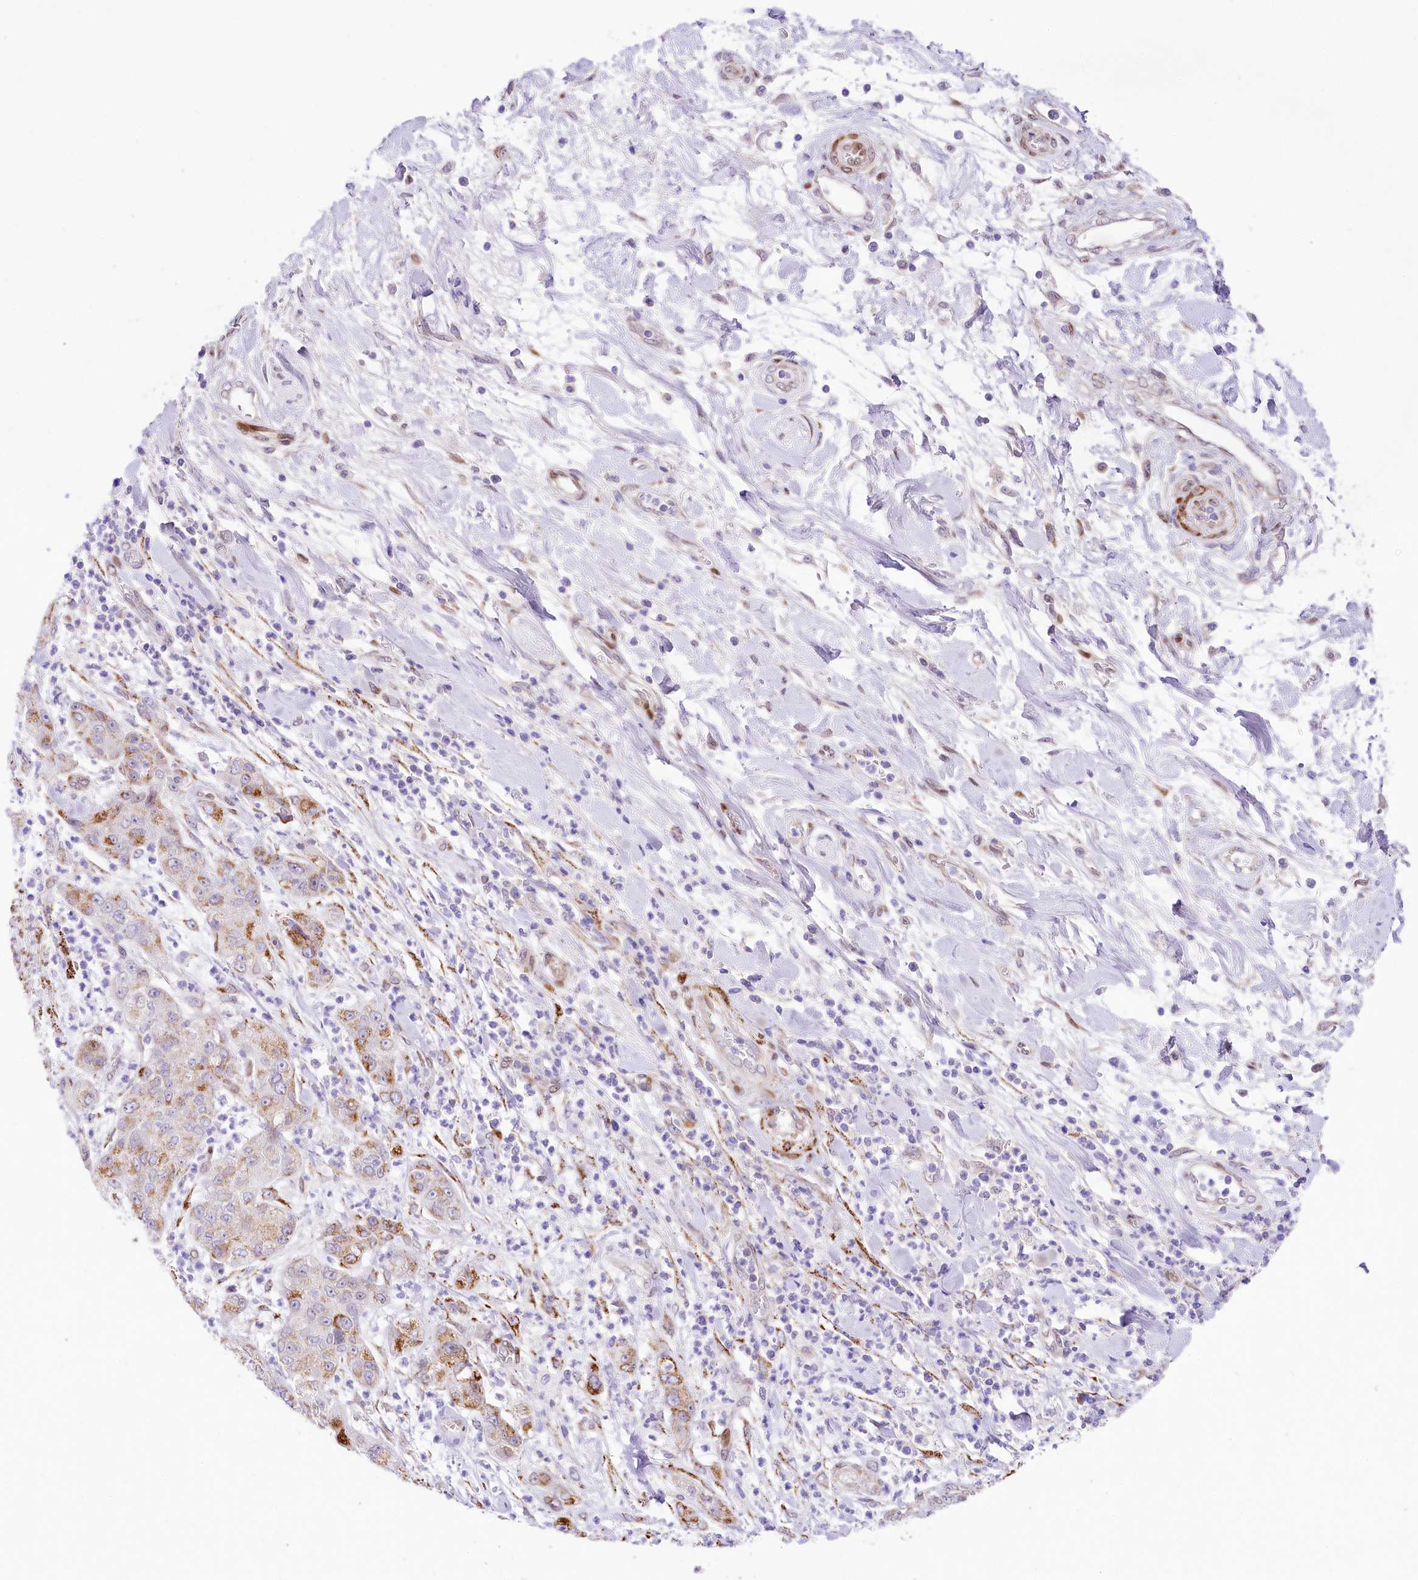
{"staining": {"intensity": "moderate", "quantity": "25%-75%", "location": "cytoplasmic/membranous"}, "tissue": "pancreatic cancer", "cell_type": "Tumor cells", "image_type": "cancer", "snomed": [{"axis": "morphology", "description": "Adenocarcinoma, NOS"}, {"axis": "topography", "description": "Pancreas"}], "caption": "This photomicrograph reveals immunohistochemistry staining of adenocarcinoma (pancreatic), with medium moderate cytoplasmic/membranous positivity in approximately 25%-75% of tumor cells.", "gene": "PPIP5K2", "patient": {"sex": "female", "age": 78}}